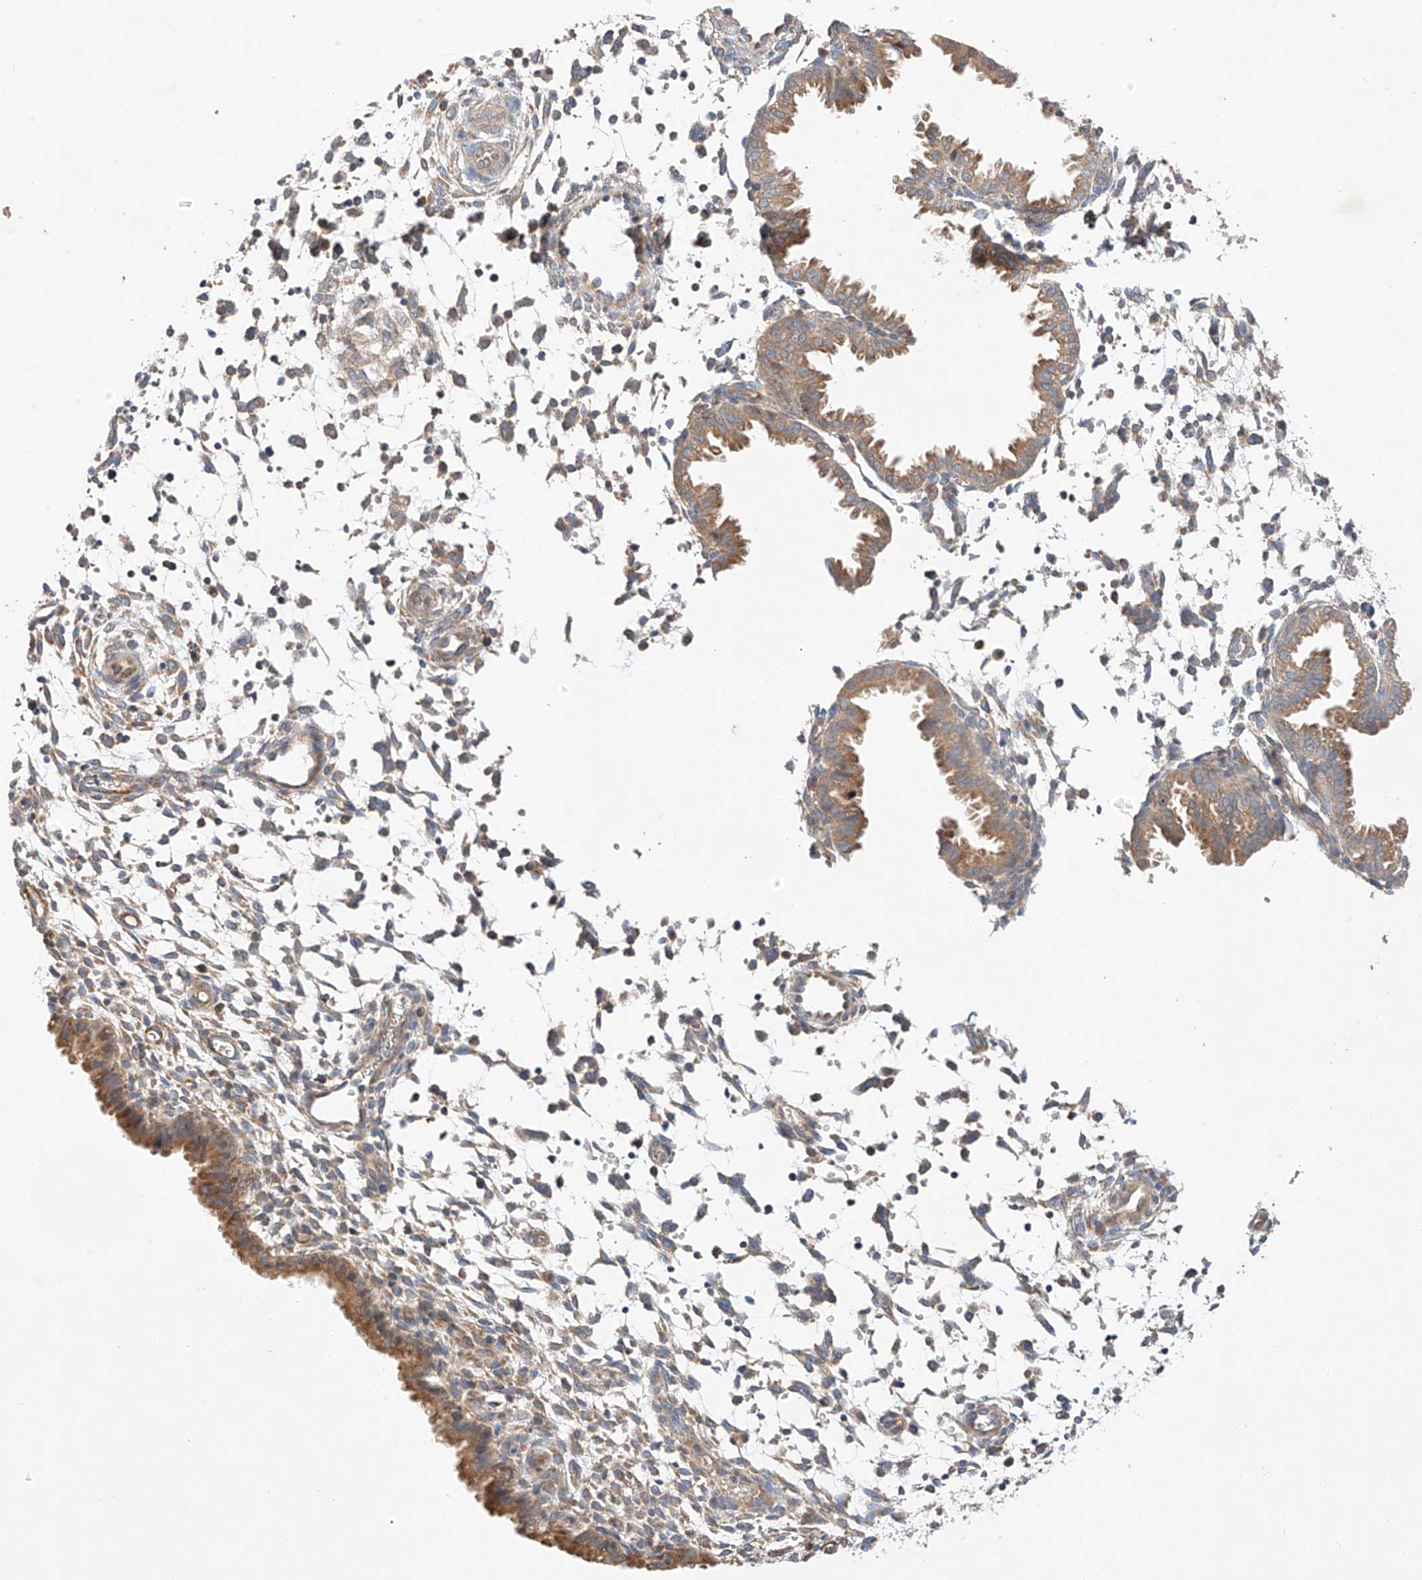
{"staining": {"intensity": "weak", "quantity": "25%-75%", "location": "cytoplasmic/membranous"}, "tissue": "endometrium", "cell_type": "Cells in endometrial stroma", "image_type": "normal", "snomed": [{"axis": "morphology", "description": "Normal tissue, NOS"}, {"axis": "topography", "description": "Endometrium"}], "caption": "DAB (3,3'-diaminobenzidine) immunohistochemical staining of normal endometrium shows weak cytoplasmic/membranous protein expression in about 25%-75% of cells in endometrial stroma. The protein is stained brown, and the nuclei are stained in blue (DAB IHC with brightfield microscopy, high magnification).", "gene": "C6orf118", "patient": {"sex": "female", "age": 33}}